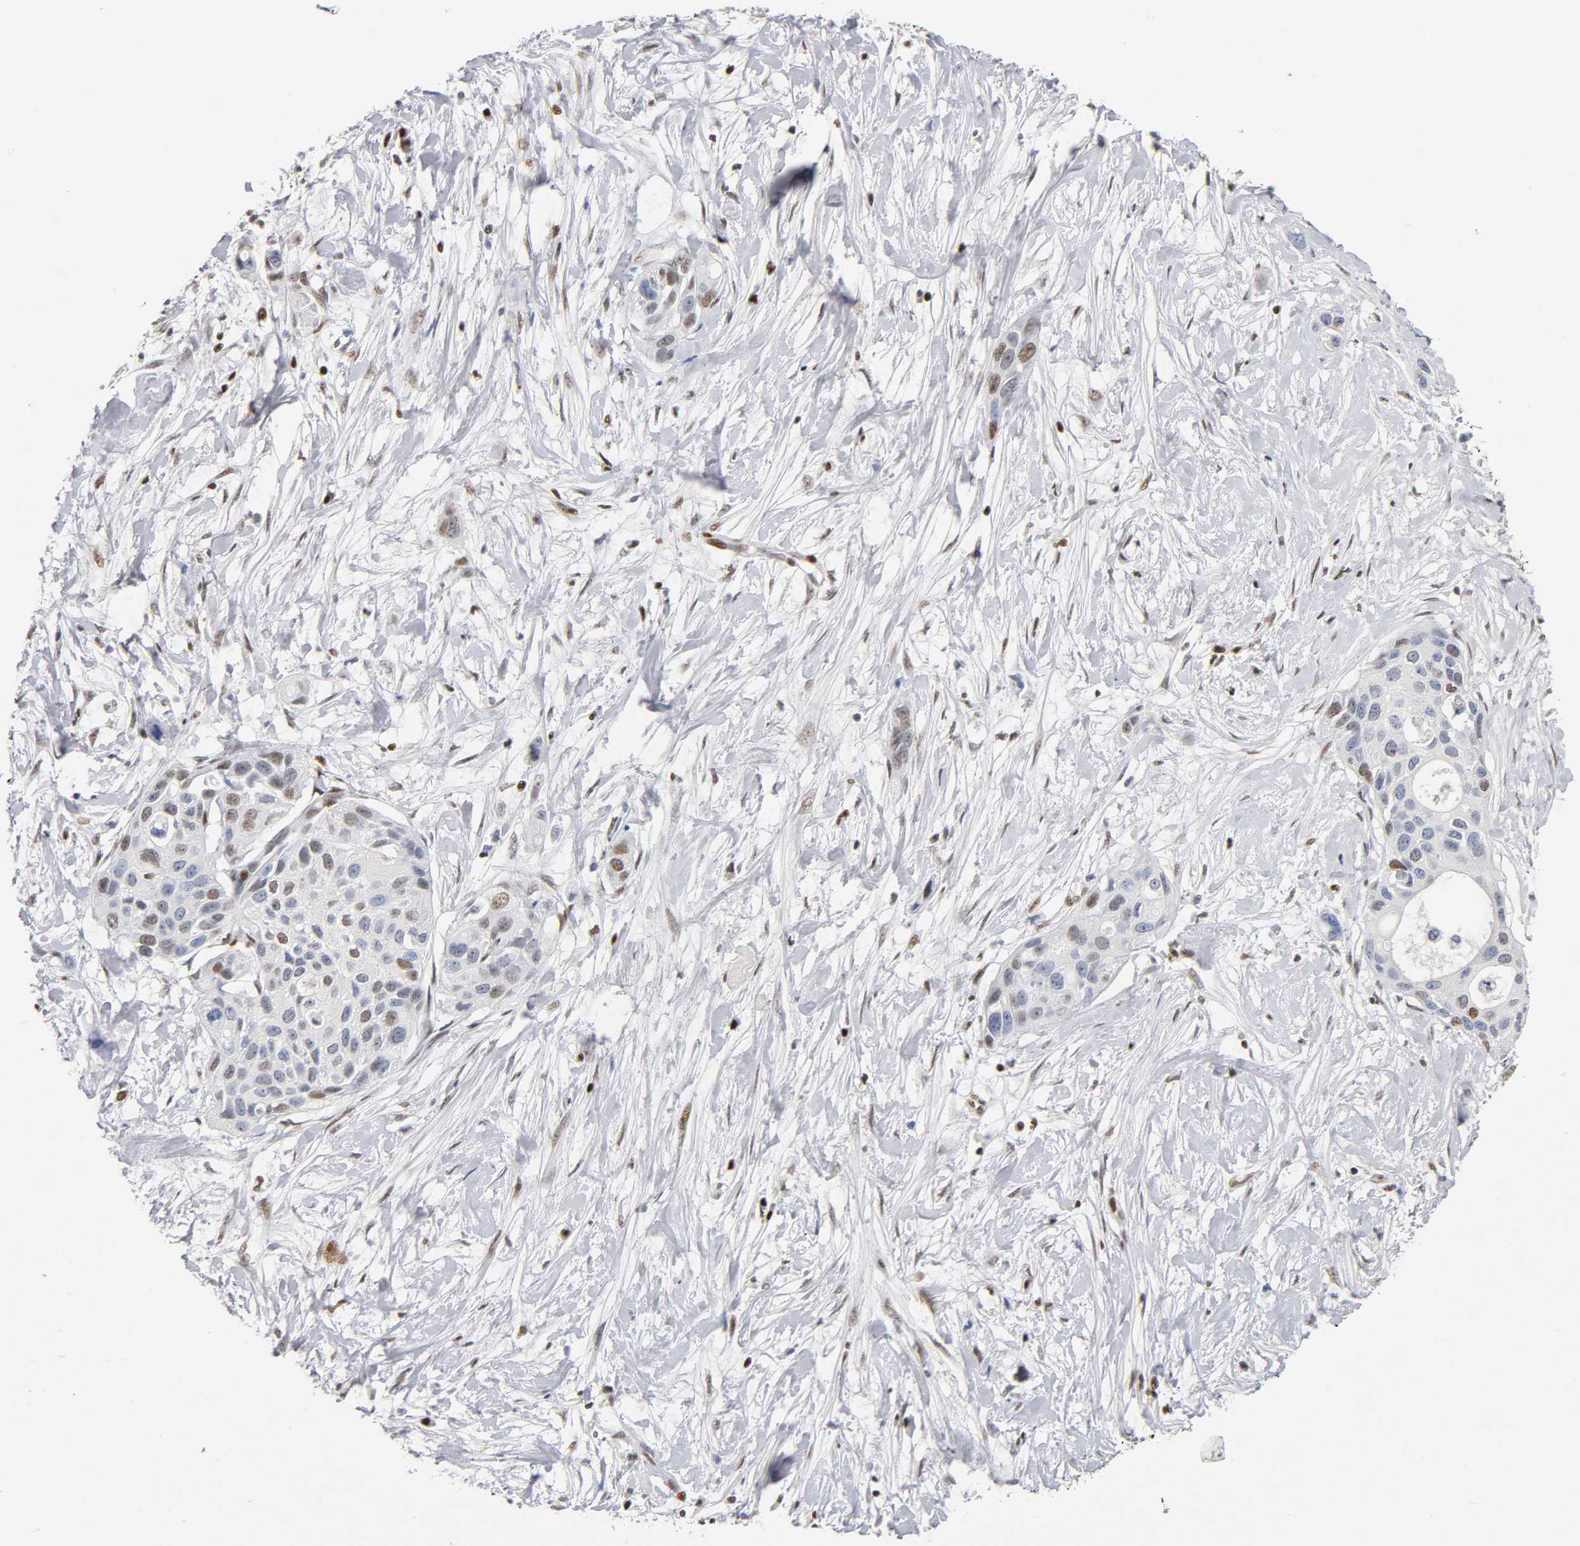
{"staining": {"intensity": "moderate", "quantity": "25%-75%", "location": "nuclear"}, "tissue": "pancreatic cancer", "cell_type": "Tumor cells", "image_type": "cancer", "snomed": [{"axis": "morphology", "description": "Adenocarcinoma, NOS"}, {"axis": "topography", "description": "Pancreas"}], "caption": "The micrograph reveals staining of pancreatic cancer (adenocarcinoma), revealing moderate nuclear protein positivity (brown color) within tumor cells.", "gene": "SP3", "patient": {"sex": "female", "age": 60}}